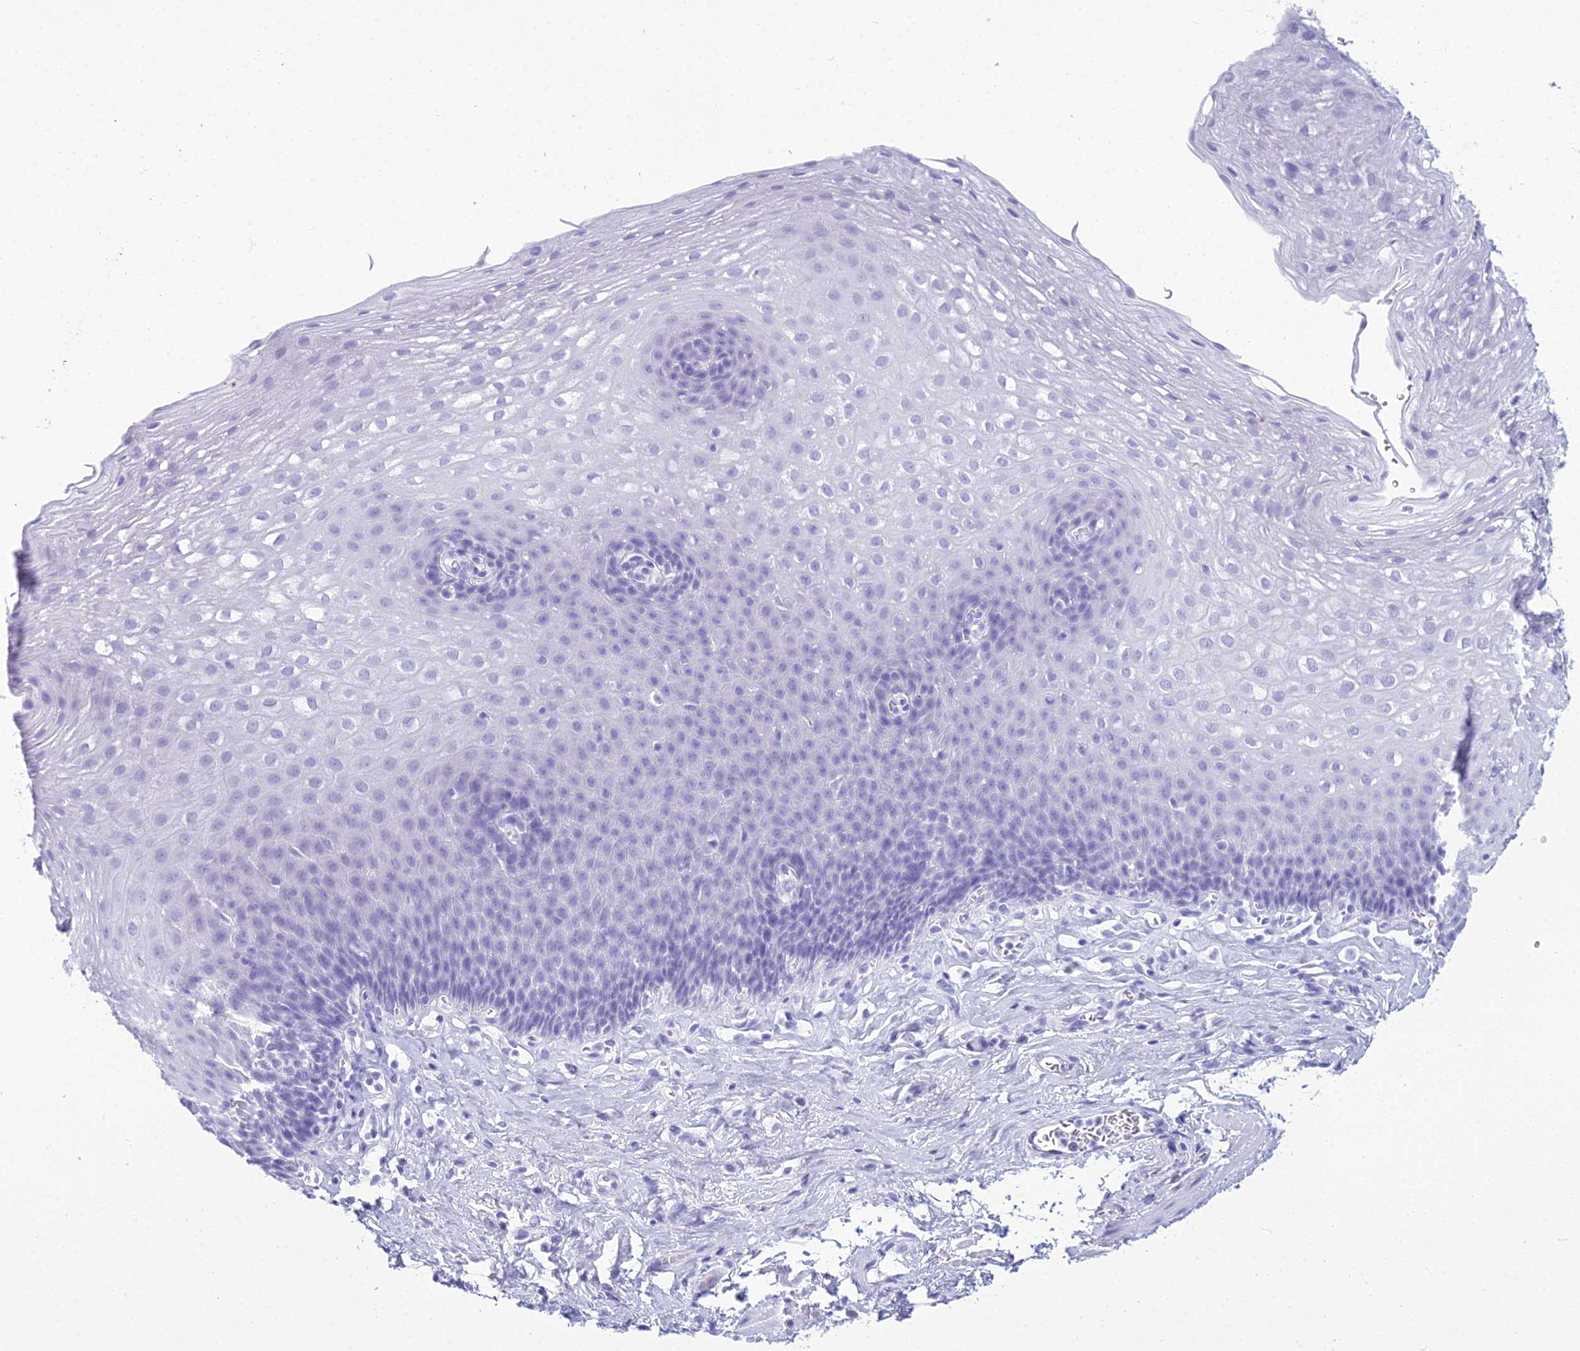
{"staining": {"intensity": "negative", "quantity": "none", "location": "none"}, "tissue": "esophagus", "cell_type": "Squamous epithelial cells", "image_type": "normal", "snomed": [{"axis": "morphology", "description": "Normal tissue, NOS"}, {"axis": "topography", "description": "Esophagus"}], "caption": "IHC of normal human esophagus demonstrates no staining in squamous epithelial cells. The staining is performed using DAB brown chromogen with nuclei counter-stained in using hematoxylin.", "gene": "ZNF442", "patient": {"sex": "female", "age": 66}}